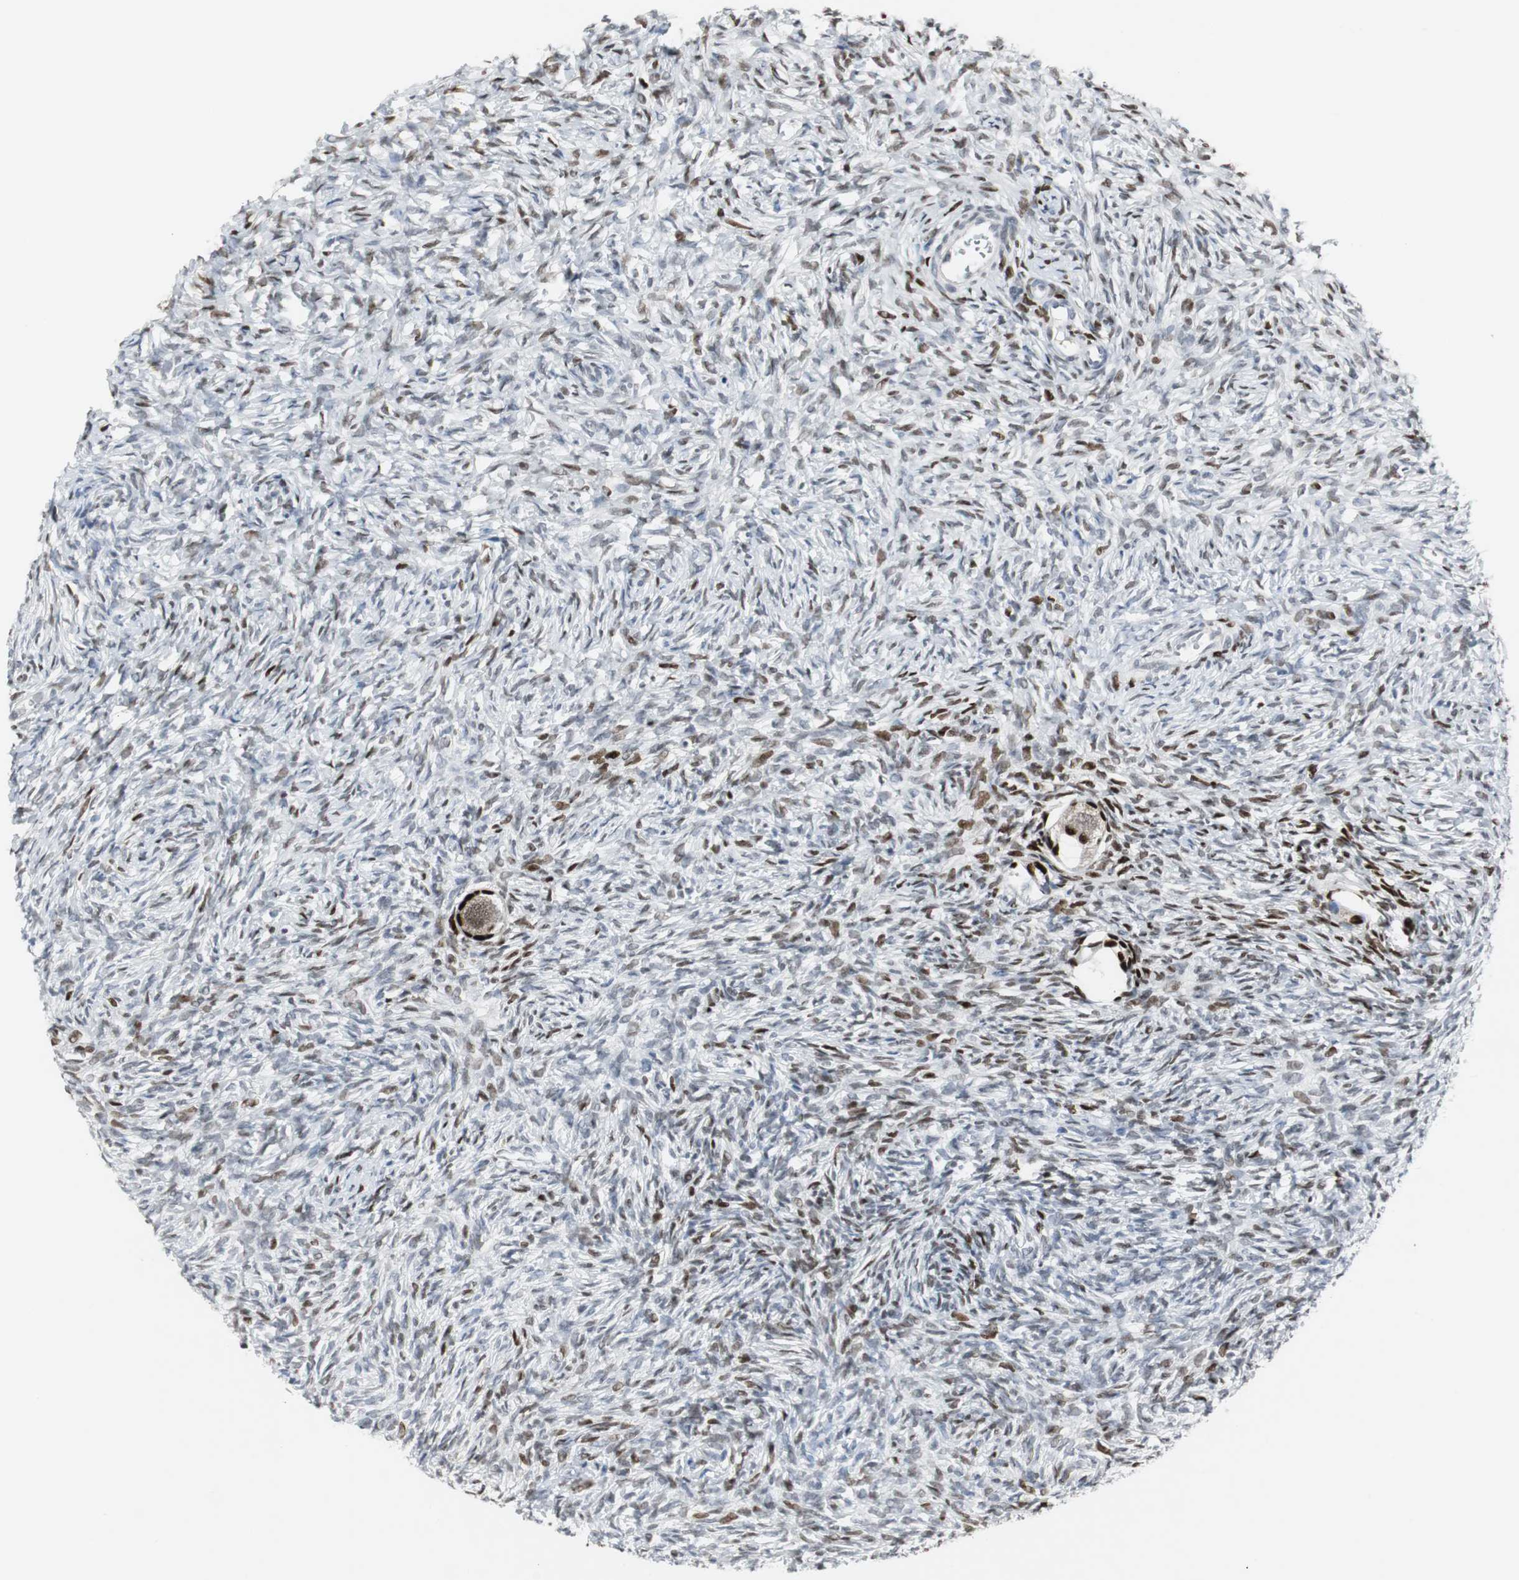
{"staining": {"intensity": "strong", "quantity": ">75%", "location": "nuclear"}, "tissue": "ovary", "cell_type": "Follicle cells", "image_type": "normal", "snomed": [{"axis": "morphology", "description": "Normal tissue, NOS"}, {"axis": "topography", "description": "Ovary"}], "caption": "IHC image of normal ovary stained for a protein (brown), which exhibits high levels of strong nuclear staining in approximately >75% of follicle cells.", "gene": "ELK1", "patient": {"sex": "female", "age": 35}}